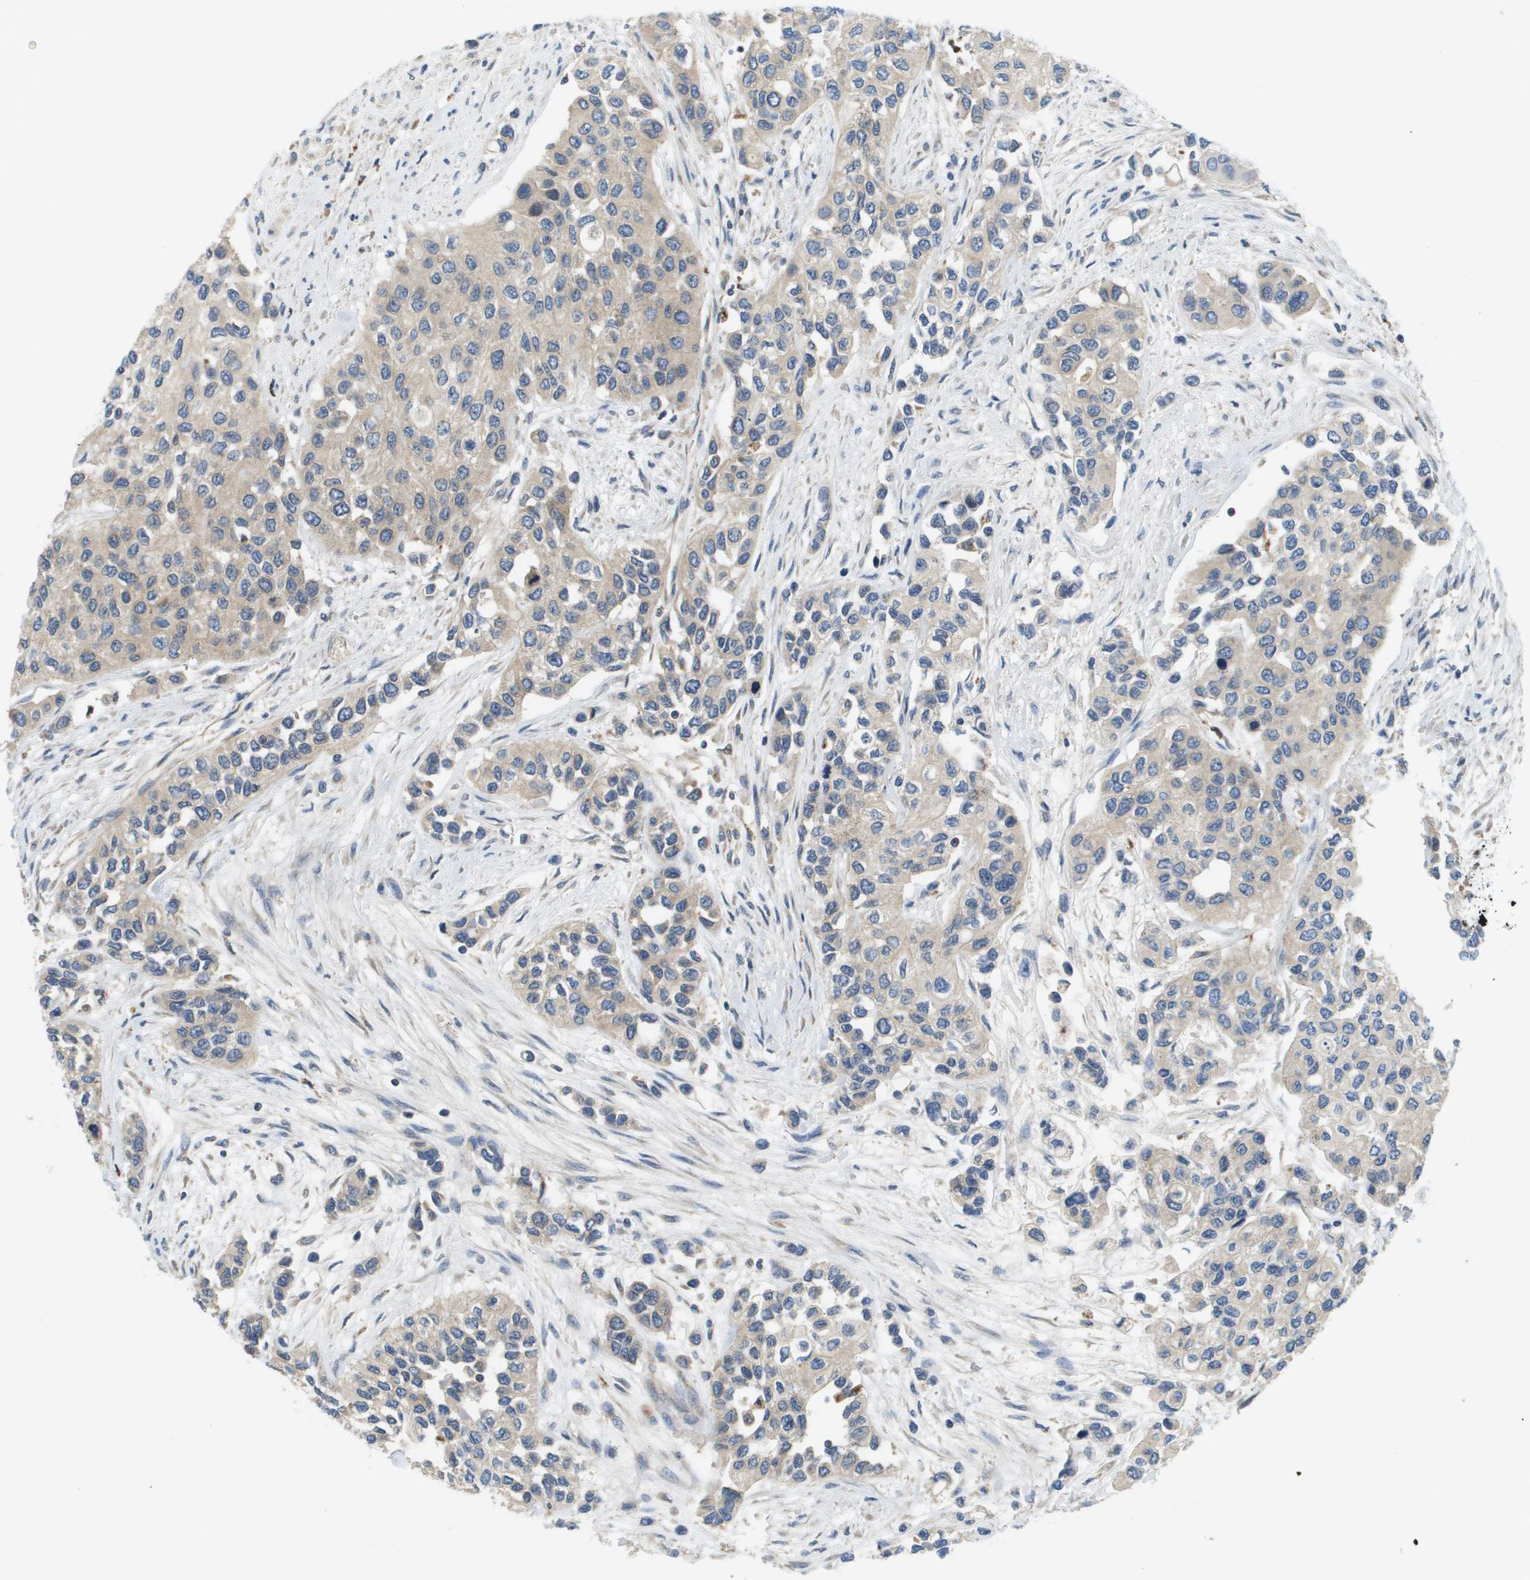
{"staining": {"intensity": "weak", "quantity": "25%-75%", "location": "cytoplasmic/membranous"}, "tissue": "urothelial cancer", "cell_type": "Tumor cells", "image_type": "cancer", "snomed": [{"axis": "morphology", "description": "Urothelial carcinoma, High grade"}, {"axis": "topography", "description": "Urinary bladder"}], "caption": "Tumor cells exhibit low levels of weak cytoplasmic/membranous positivity in about 25%-75% of cells in human high-grade urothelial carcinoma. (DAB IHC, brown staining for protein, blue staining for nuclei).", "gene": "SLC25A20", "patient": {"sex": "female", "age": 56}}